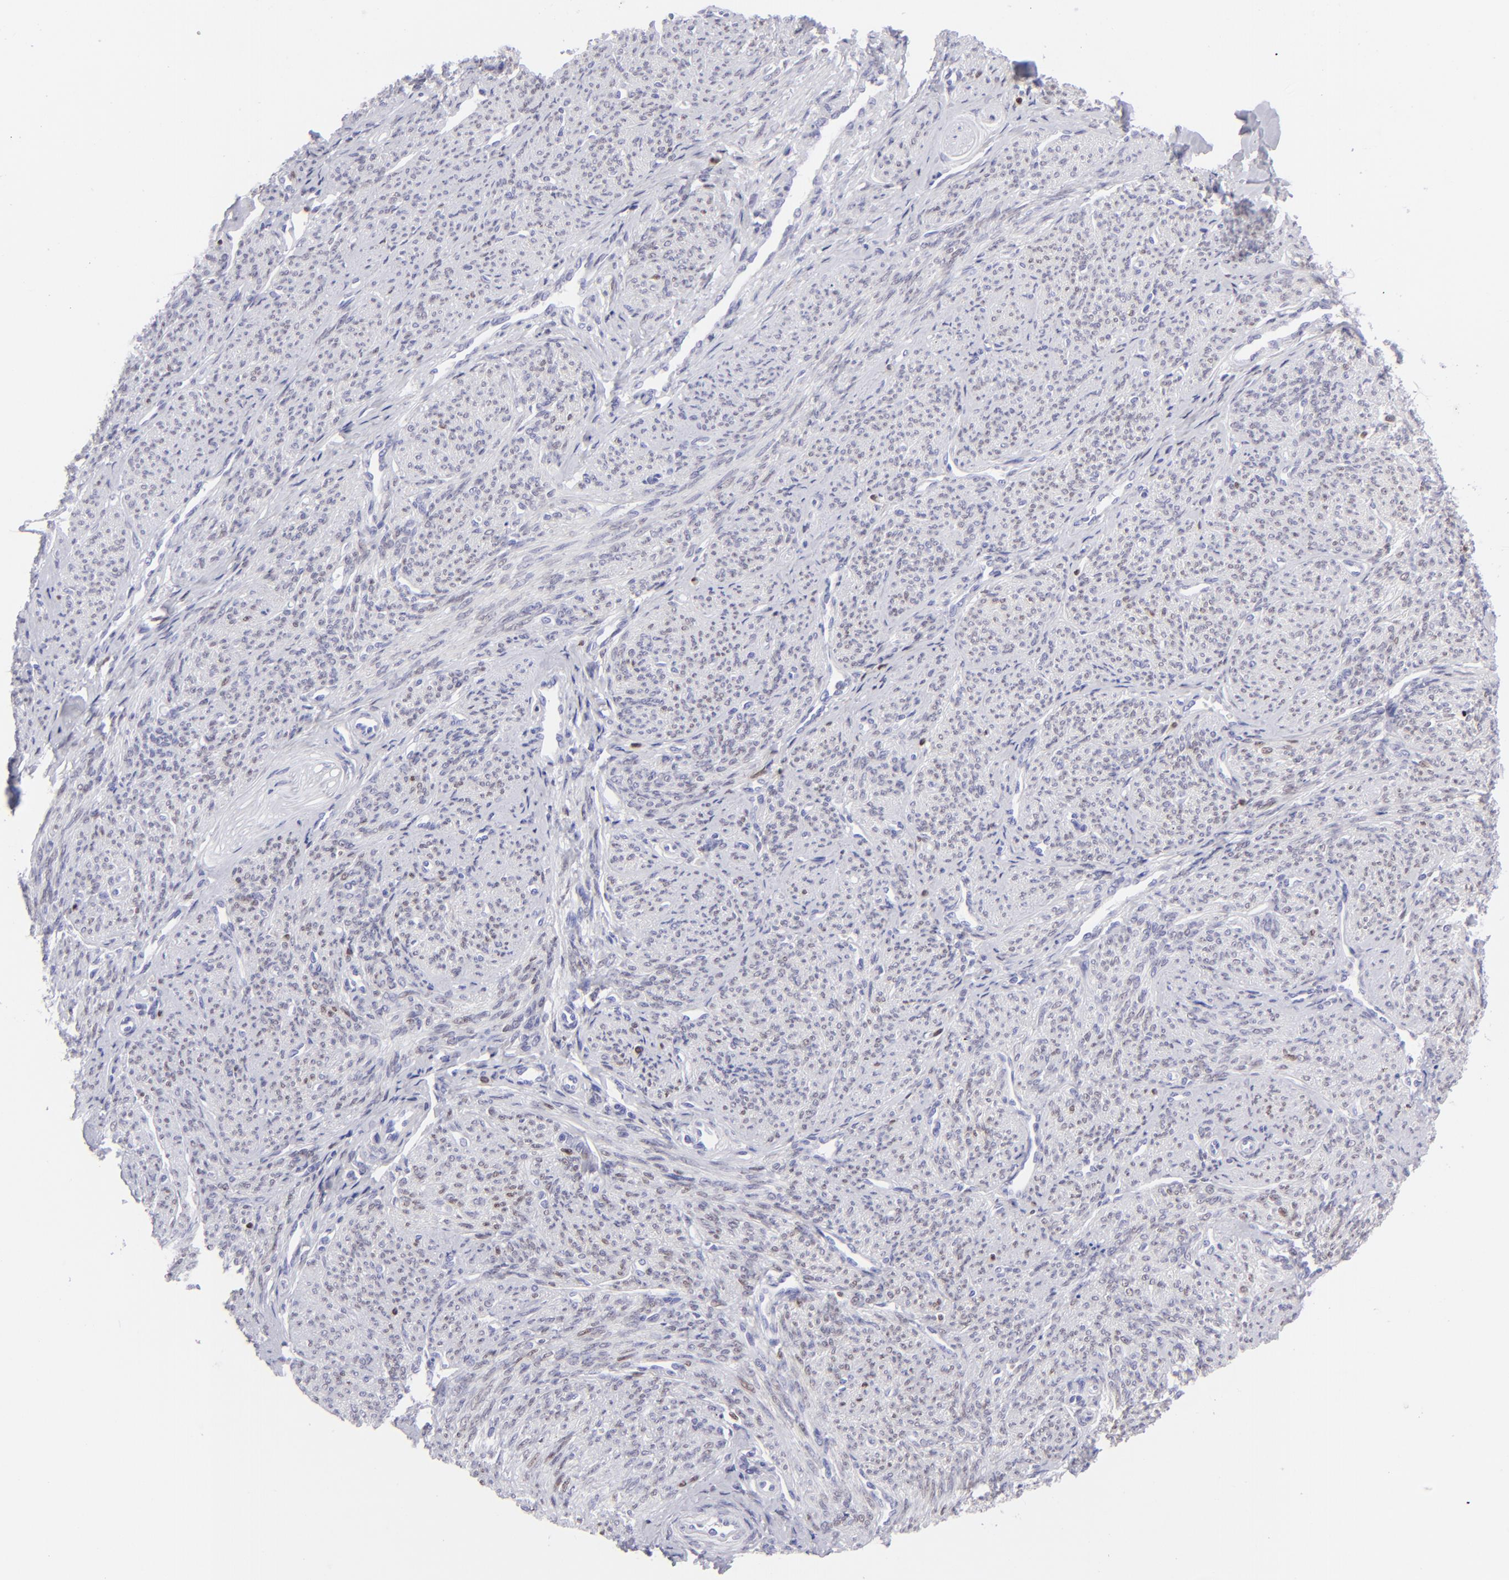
{"staining": {"intensity": "moderate", "quantity": "<25%", "location": "nuclear"}, "tissue": "smooth muscle", "cell_type": "Smooth muscle cells", "image_type": "normal", "snomed": [{"axis": "morphology", "description": "Normal tissue, NOS"}, {"axis": "topography", "description": "Cervix"}, {"axis": "topography", "description": "Endometrium"}], "caption": "A brown stain shows moderate nuclear expression of a protein in smooth muscle cells of unremarkable smooth muscle.", "gene": "MITF", "patient": {"sex": "female", "age": 65}}